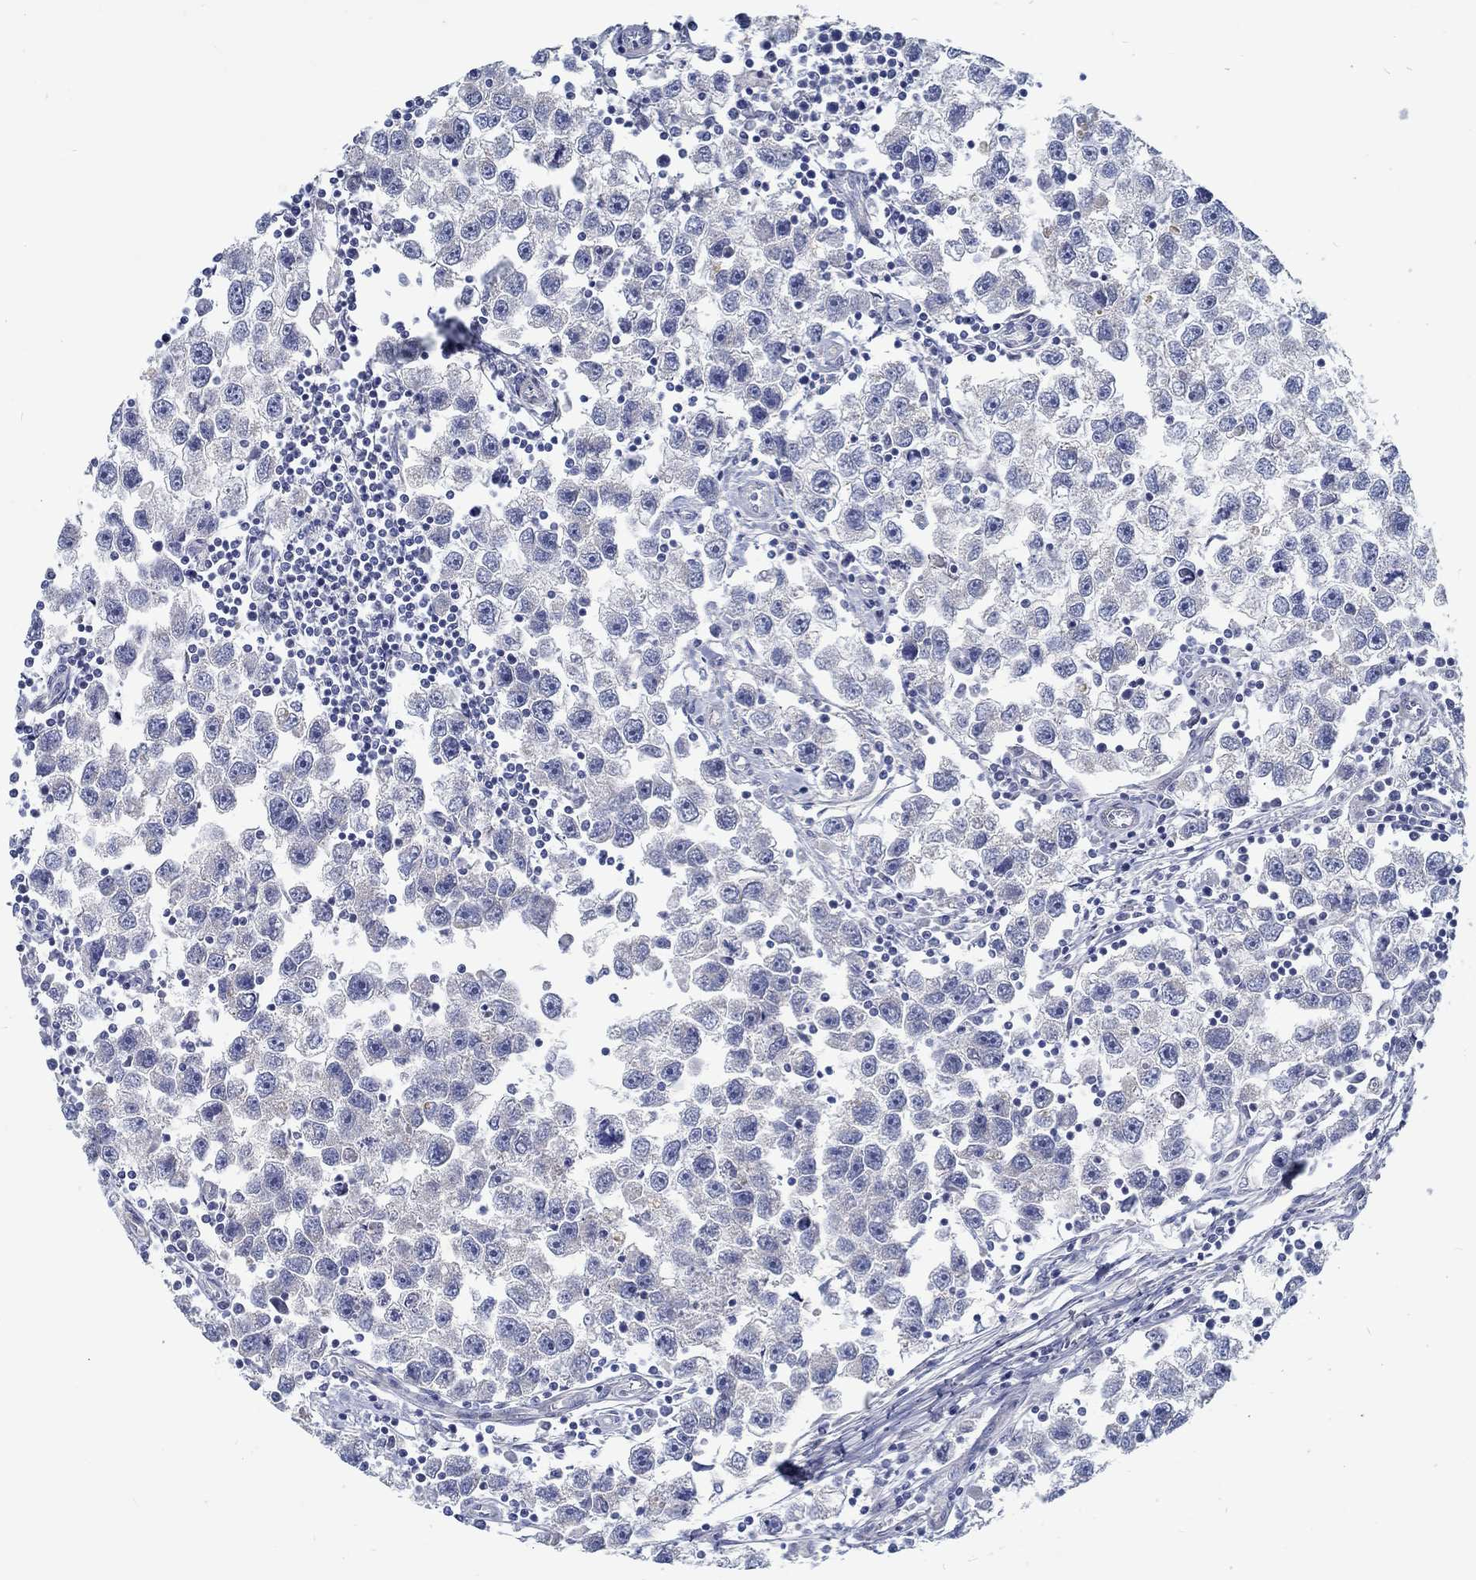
{"staining": {"intensity": "negative", "quantity": "none", "location": "none"}, "tissue": "testis cancer", "cell_type": "Tumor cells", "image_type": "cancer", "snomed": [{"axis": "morphology", "description": "Seminoma, NOS"}, {"axis": "topography", "description": "Testis"}], "caption": "The image exhibits no staining of tumor cells in testis seminoma. Brightfield microscopy of immunohistochemistry stained with DAB (3,3'-diaminobenzidine) (brown) and hematoxylin (blue), captured at high magnification.", "gene": "MYBPC1", "patient": {"sex": "male", "age": 30}}